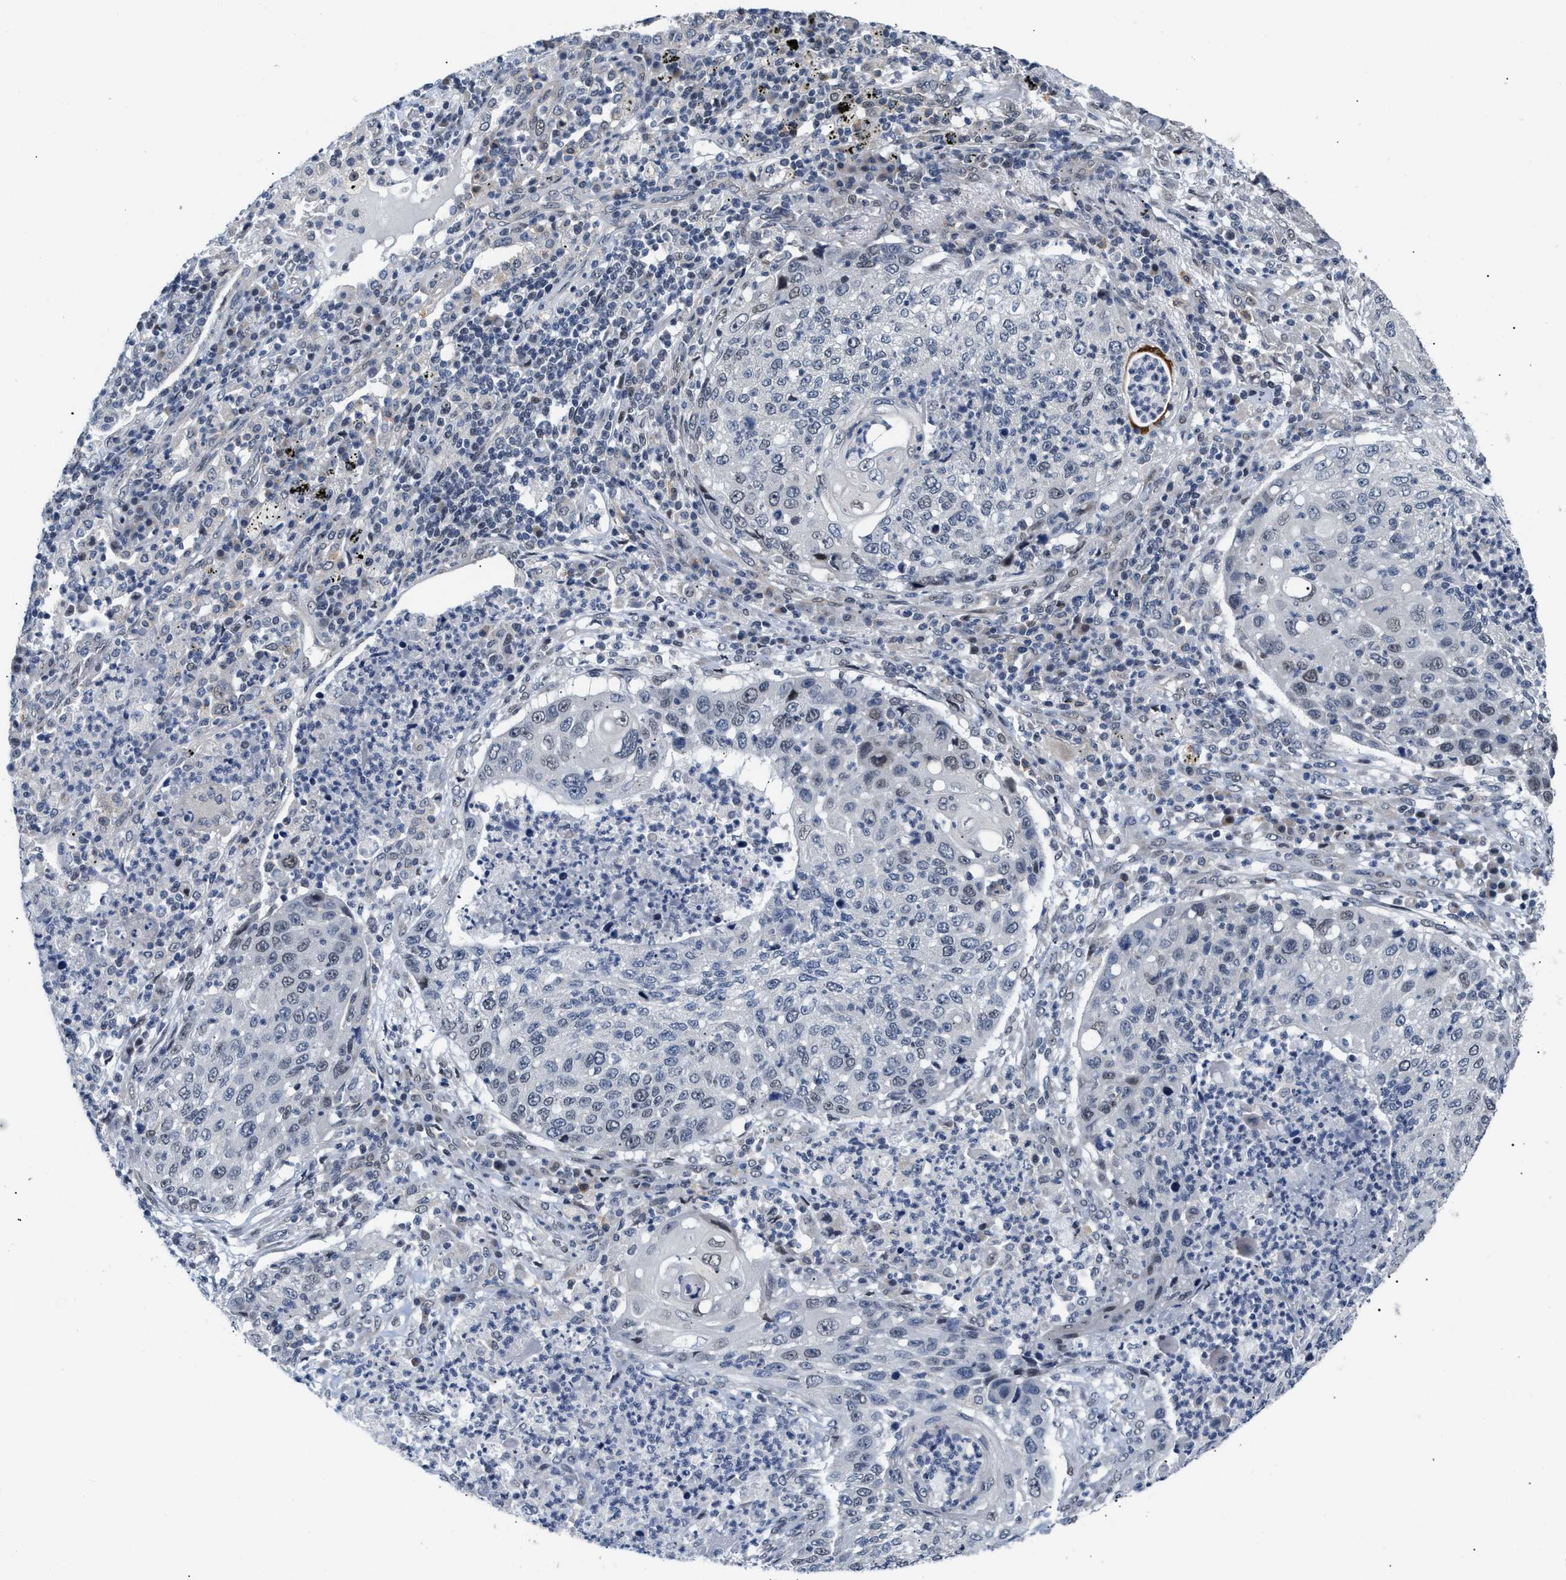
{"staining": {"intensity": "negative", "quantity": "none", "location": "none"}, "tissue": "lung cancer", "cell_type": "Tumor cells", "image_type": "cancer", "snomed": [{"axis": "morphology", "description": "Squamous cell carcinoma, NOS"}, {"axis": "topography", "description": "Lung"}], "caption": "Tumor cells show no significant protein positivity in lung cancer (squamous cell carcinoma).", "gene": "TXNRD3", "patient": {"sex": "female", "age": 63}}